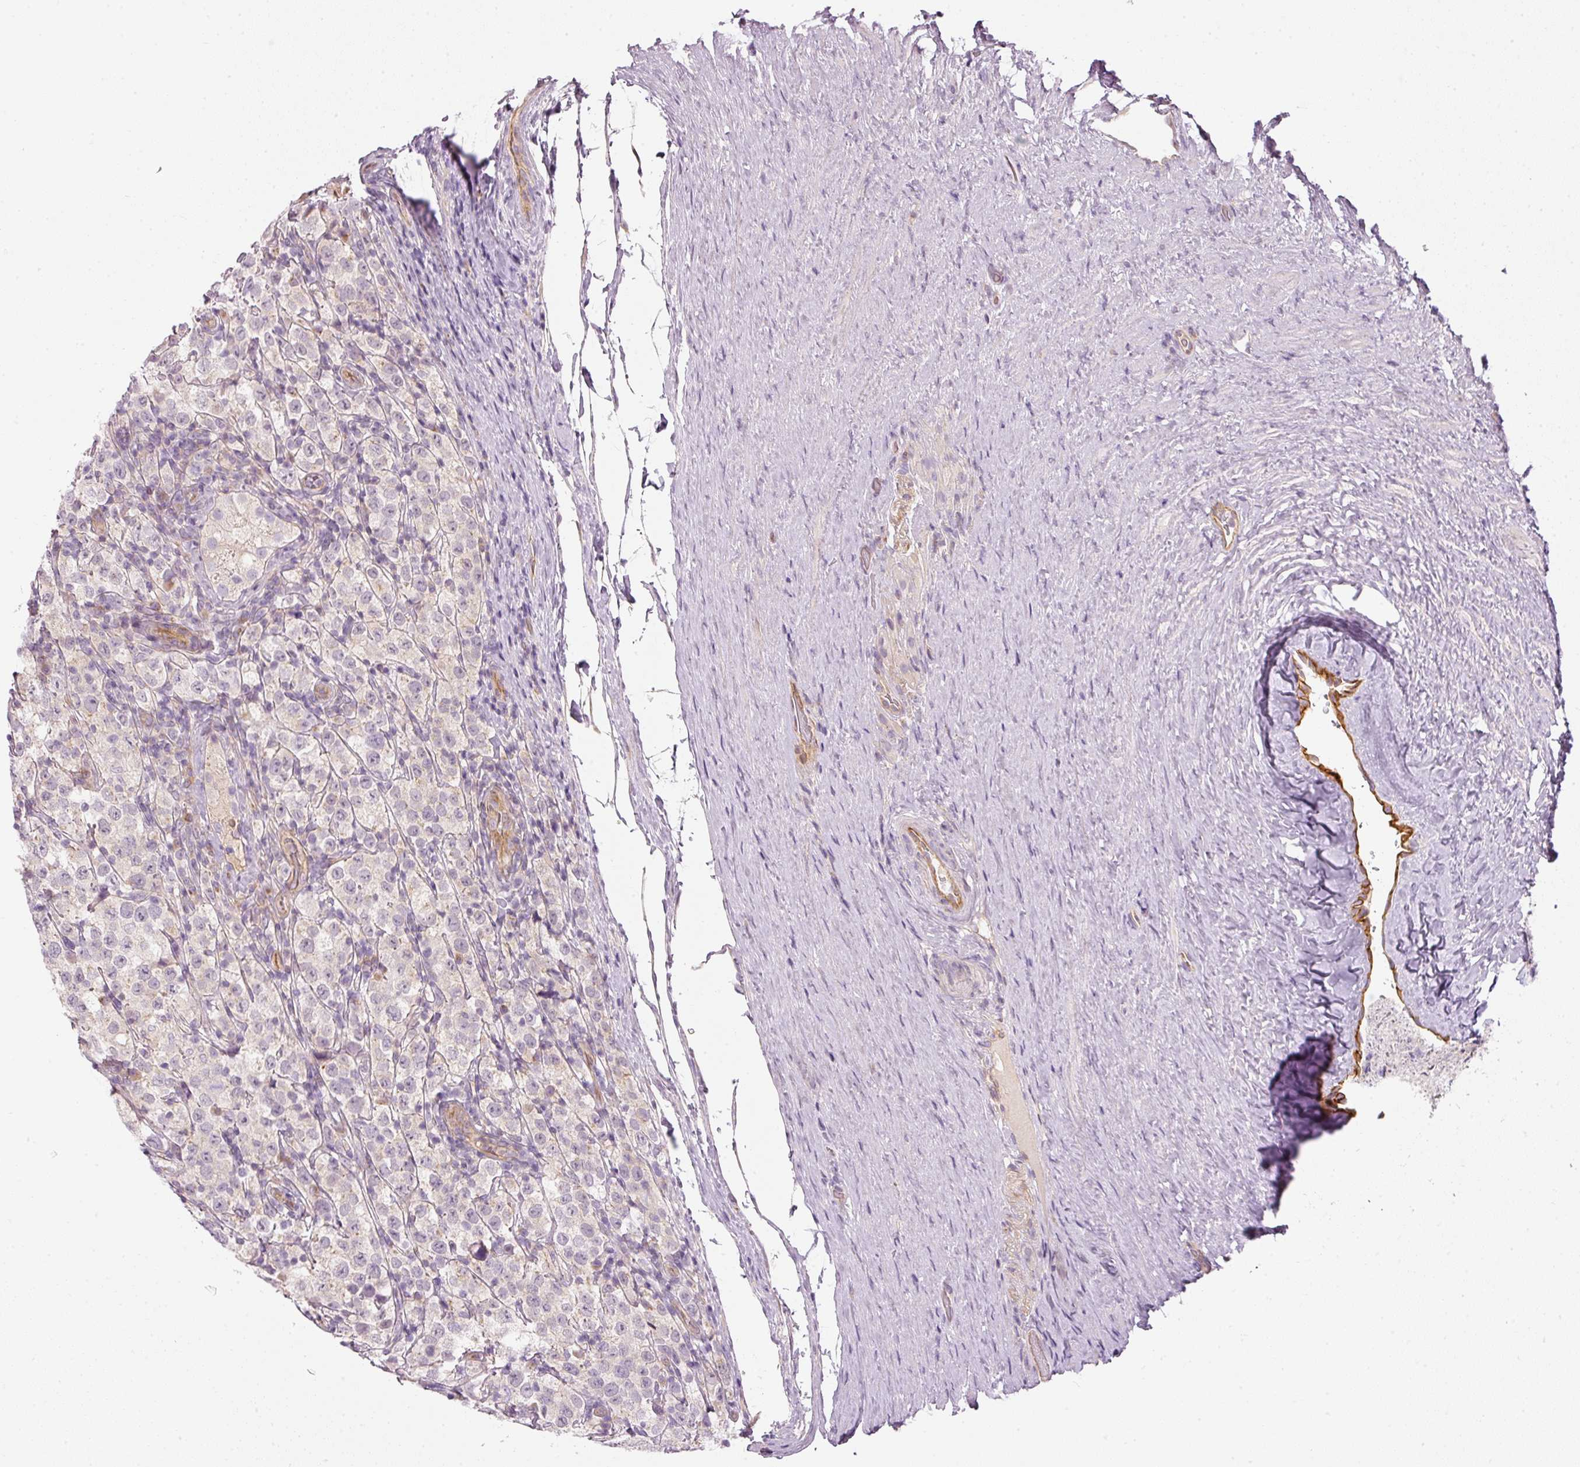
{"staining": {"intensity": "negative", "quantity": "none", "location": "none"}, "tissue": "testis cancer", "cell_type": "Tumor cells", "image_type": "cancer", "snomed": [{"axis": "morphology", "description": "Seminoma, NOS"}, {"axis": "morphology", "description": "Carcinoma, Embryonal, NOS"}, {"axis": "topography", "description": "Testis"}], "caption": "Immunohistochemistry (IHC) of human testis seminoma shows no staining in tumor cells. (Immunohistochemistry, brightfield microscopy, high magnification).", "gene": "OSR2", "patient": {"sex": "male", "age": 41}}